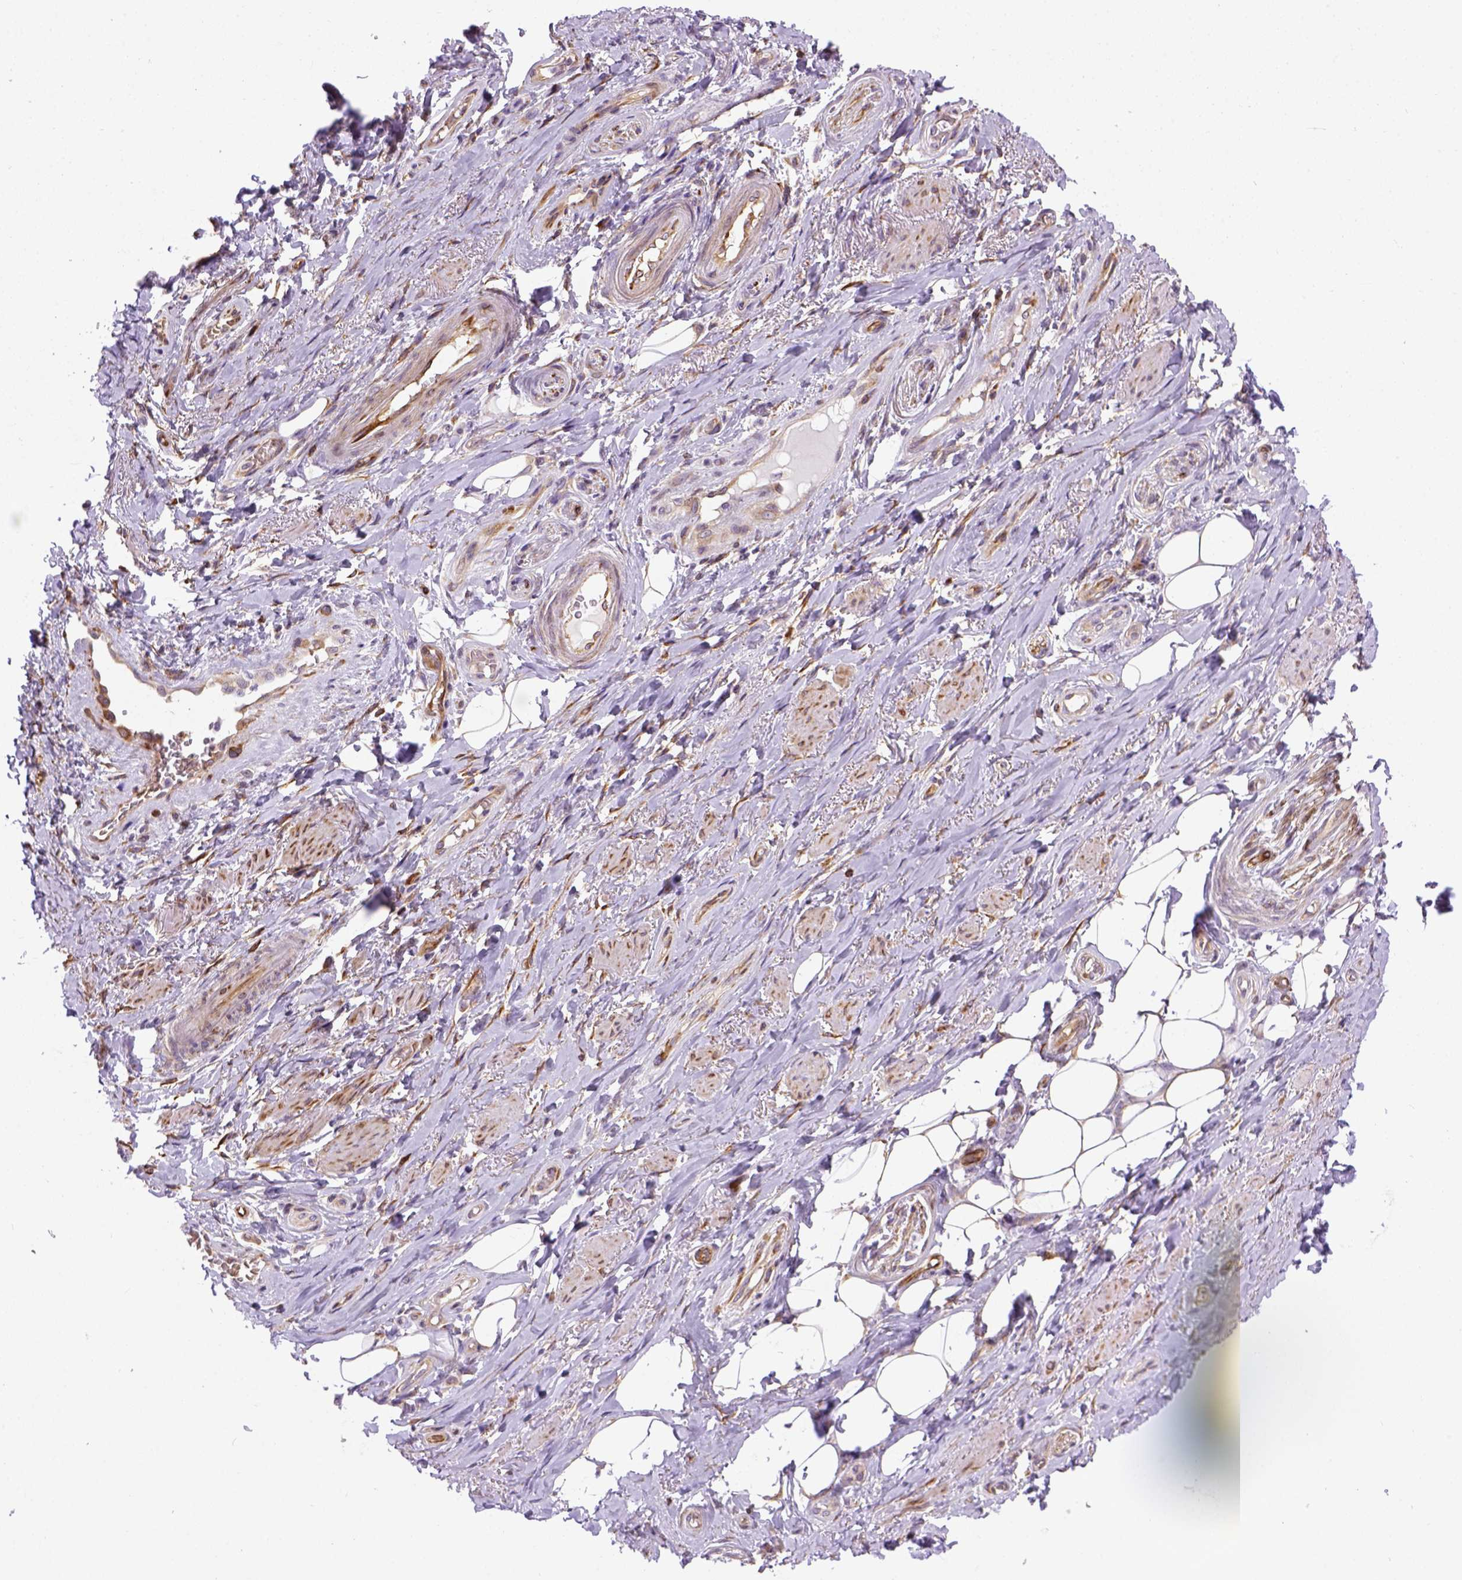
{"staining": {"intensity": "strong", "quantity": ">75%", "location": "cytoplasmic/membranous"}, "tissue": "soft tissue", "cell_type": "Fibroblasts", "image_type": "normal", "snomed": [{"axis": "morphology", "description": "Normal tissue, NOS"}, {"axis": "topography", "description": "Anal"}, {"axis": "topography", "description": "Peripheral nerve tissue"}], "caption": "Immunohistochemistry staining of benign soft tissue, which shows high levels of strong cytoplasmic/membranous expression in approximately >75% of fibroblasts indicating strong cytoplasmic/membranous protein staining. The staining was performed using DAB (3,3'-diaminobenzidine) (brown) for protein detection and nuclei were counterstained in hematoxylin (blue).", "gene": "KAZN", "patient": {"sex": "male", "age": 53}}